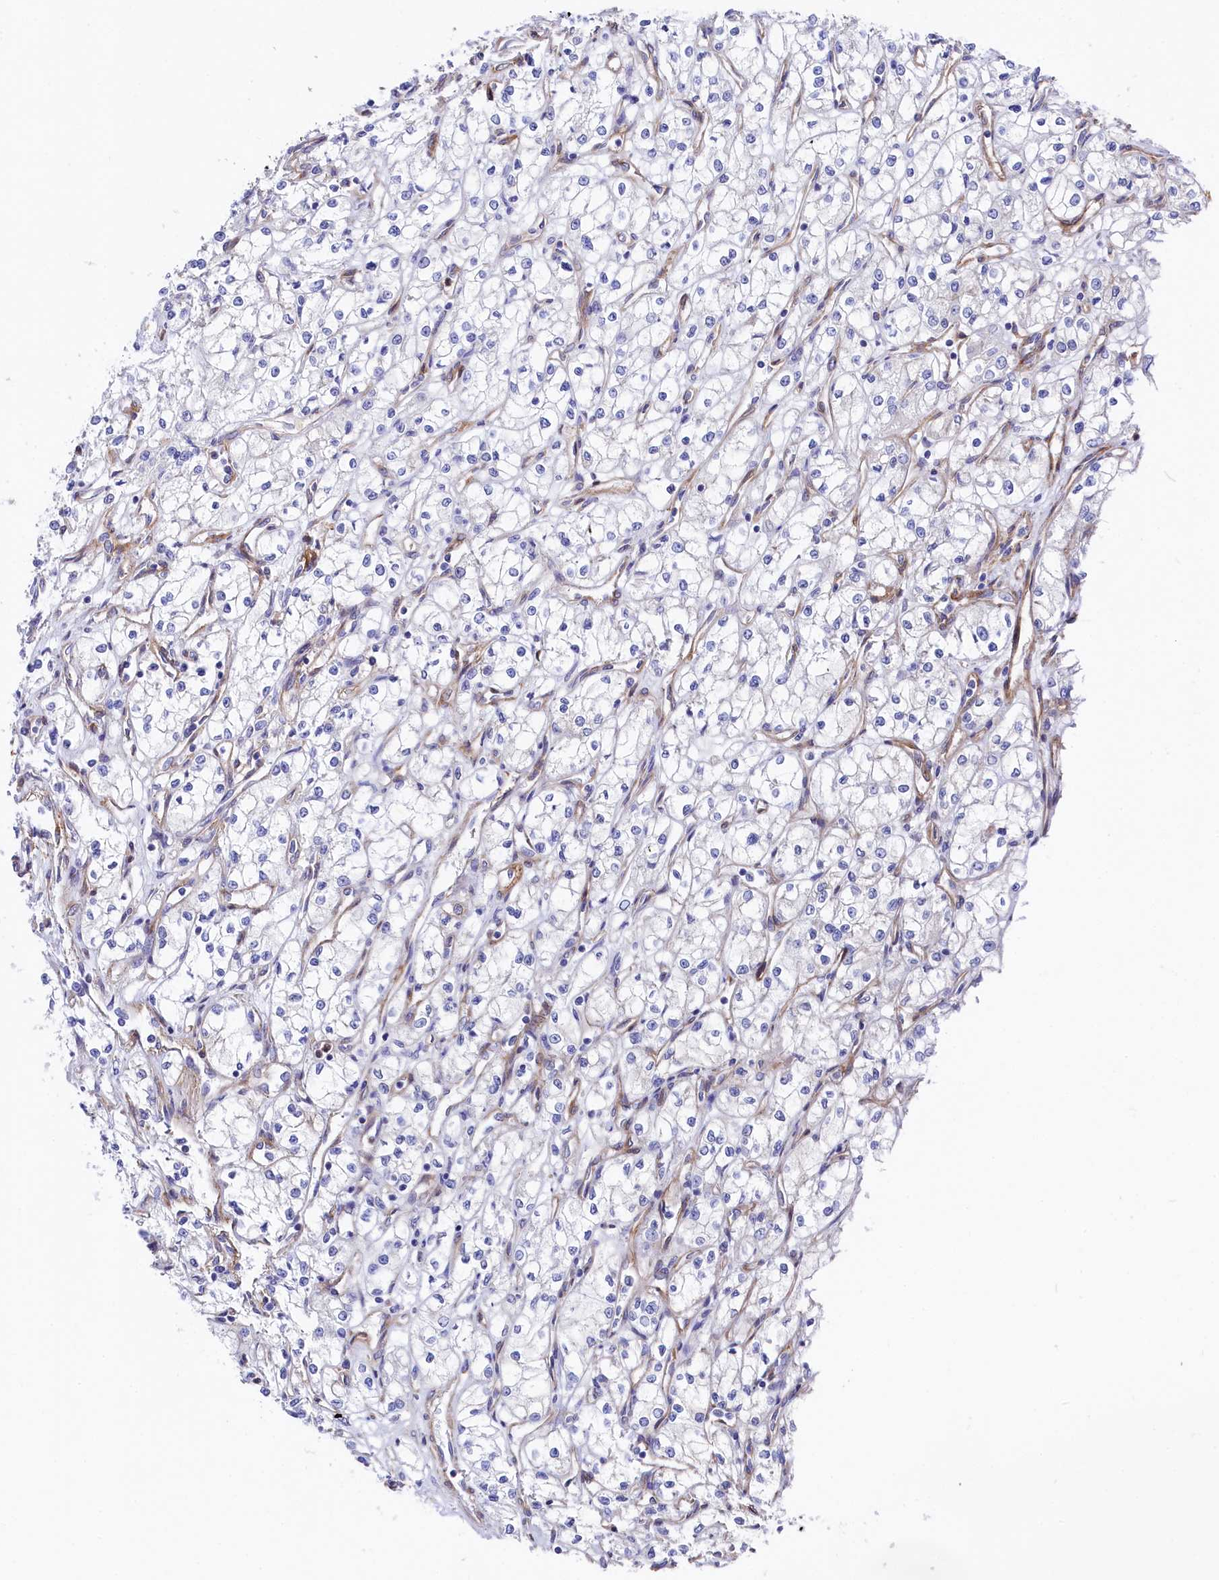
{"staining": {"intensity": "negative", "quantity": "none", "location": "none"}, "tissue": "renal cancer", "cell_type": "Tumor cells", "image_type": "cancer", "snomed": [{"axis": "morphology", "description": "Adenocarcinoma, NOS"}, {"axis": "topography", "description": "Kidney"}], "caption": "Renal cancer (adenocarcinoma) stained for a protein using immunohistochemistry exhibits no positivity tumor cells.", "gene": "TNKS1BP1", "patient": {"sex": "male", "age": 59}}